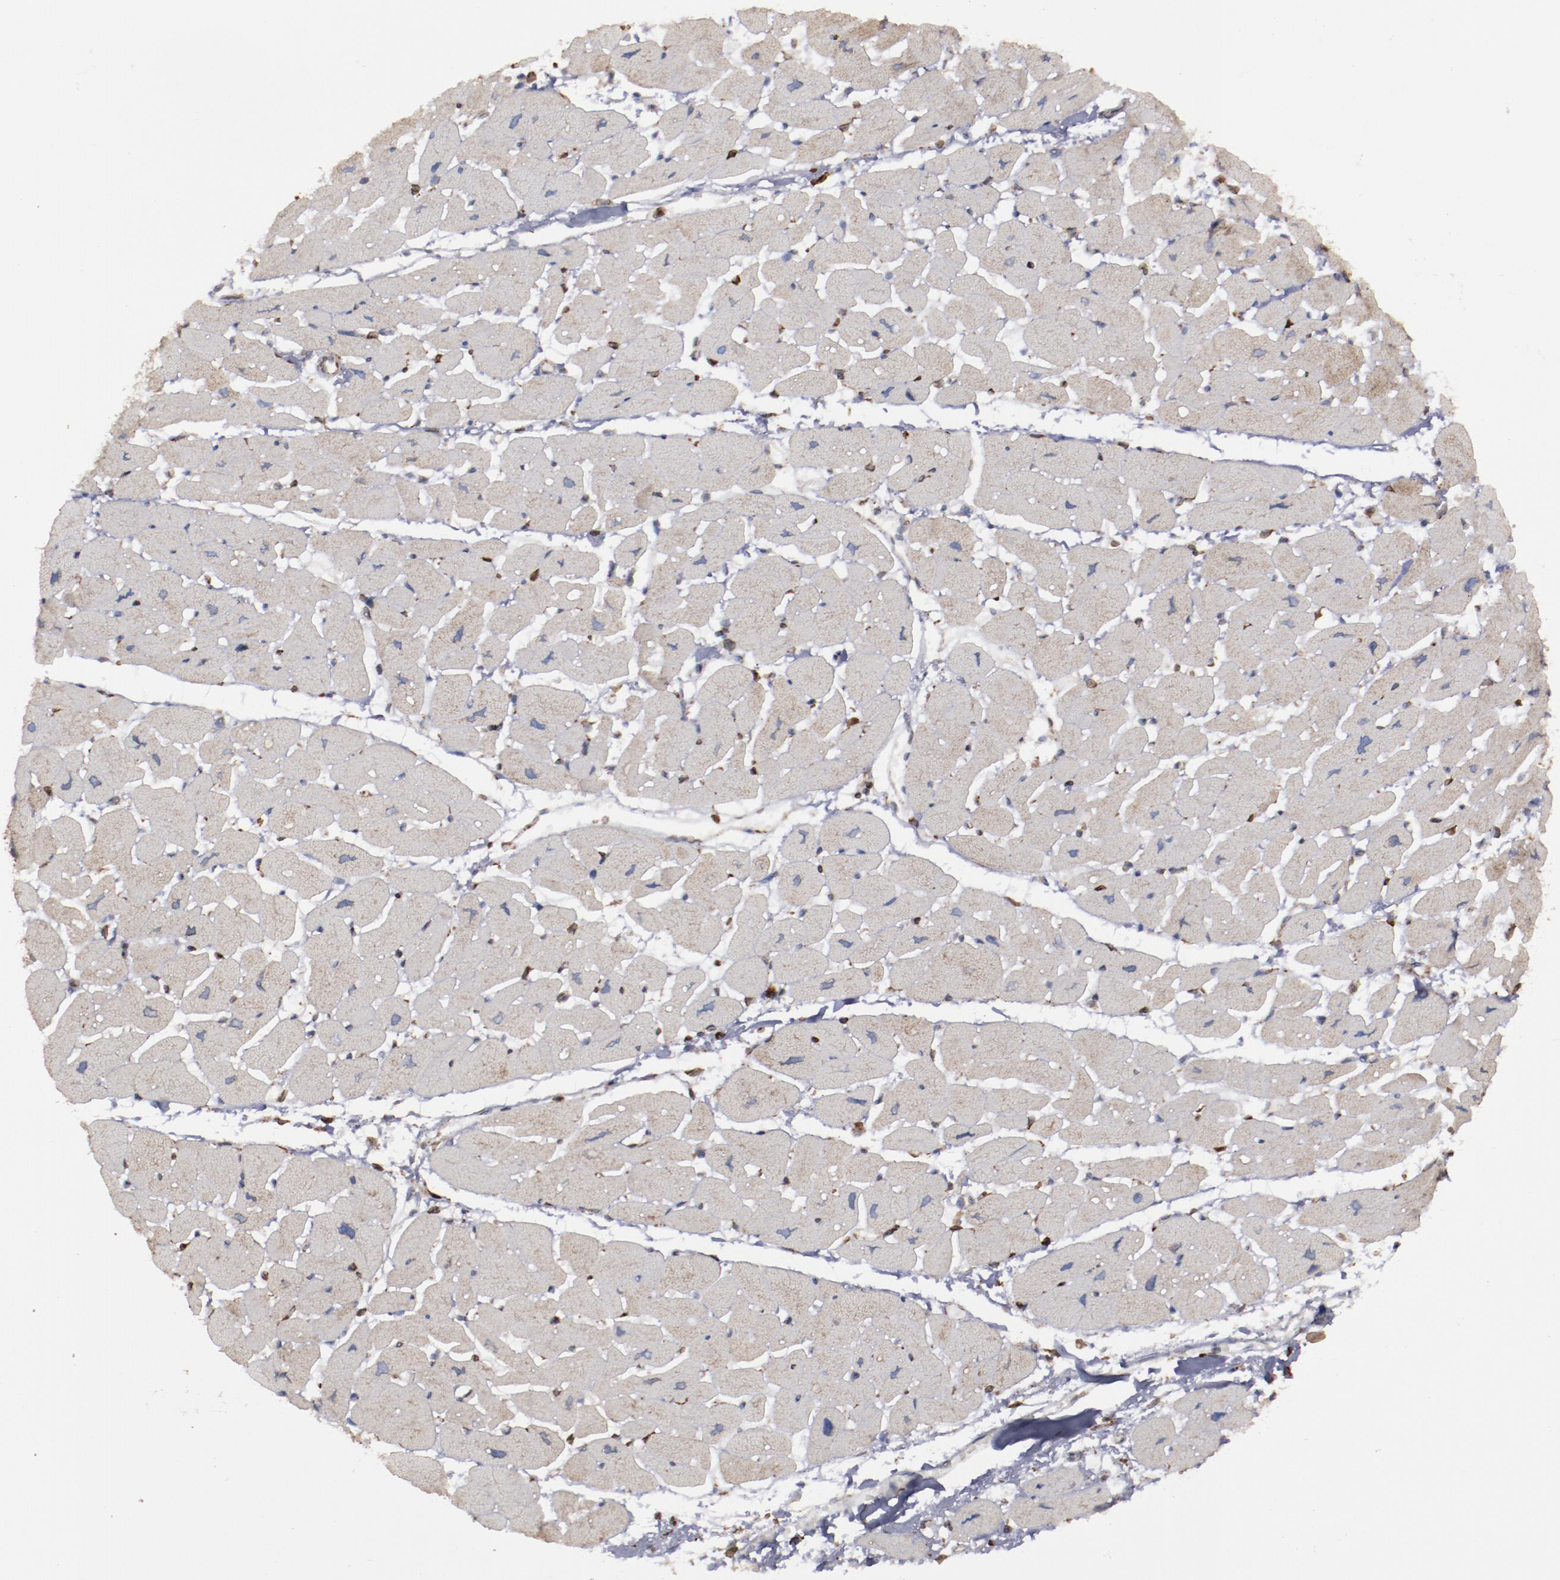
{"staining": {"intensity": "weak", "quantity": "<25%", "location": "cytoplasmic/membranous"}, "tissue": "heart muscle", "cell_type": "Cardiomyocytes", "image_type": "normal", "snomed": [{"axis": "morphology", "description": "Normal tissue, NOS"}, {"axis": "topography", "description": "Heart"}], "caption": "This is an immunohistochemistry (IHC) photomicrograph of normal heart muscle. There is no positivity in cardiomyocytes.", "gene": "ERLIN2", "patient": {"sex": "female", "age": 54}}